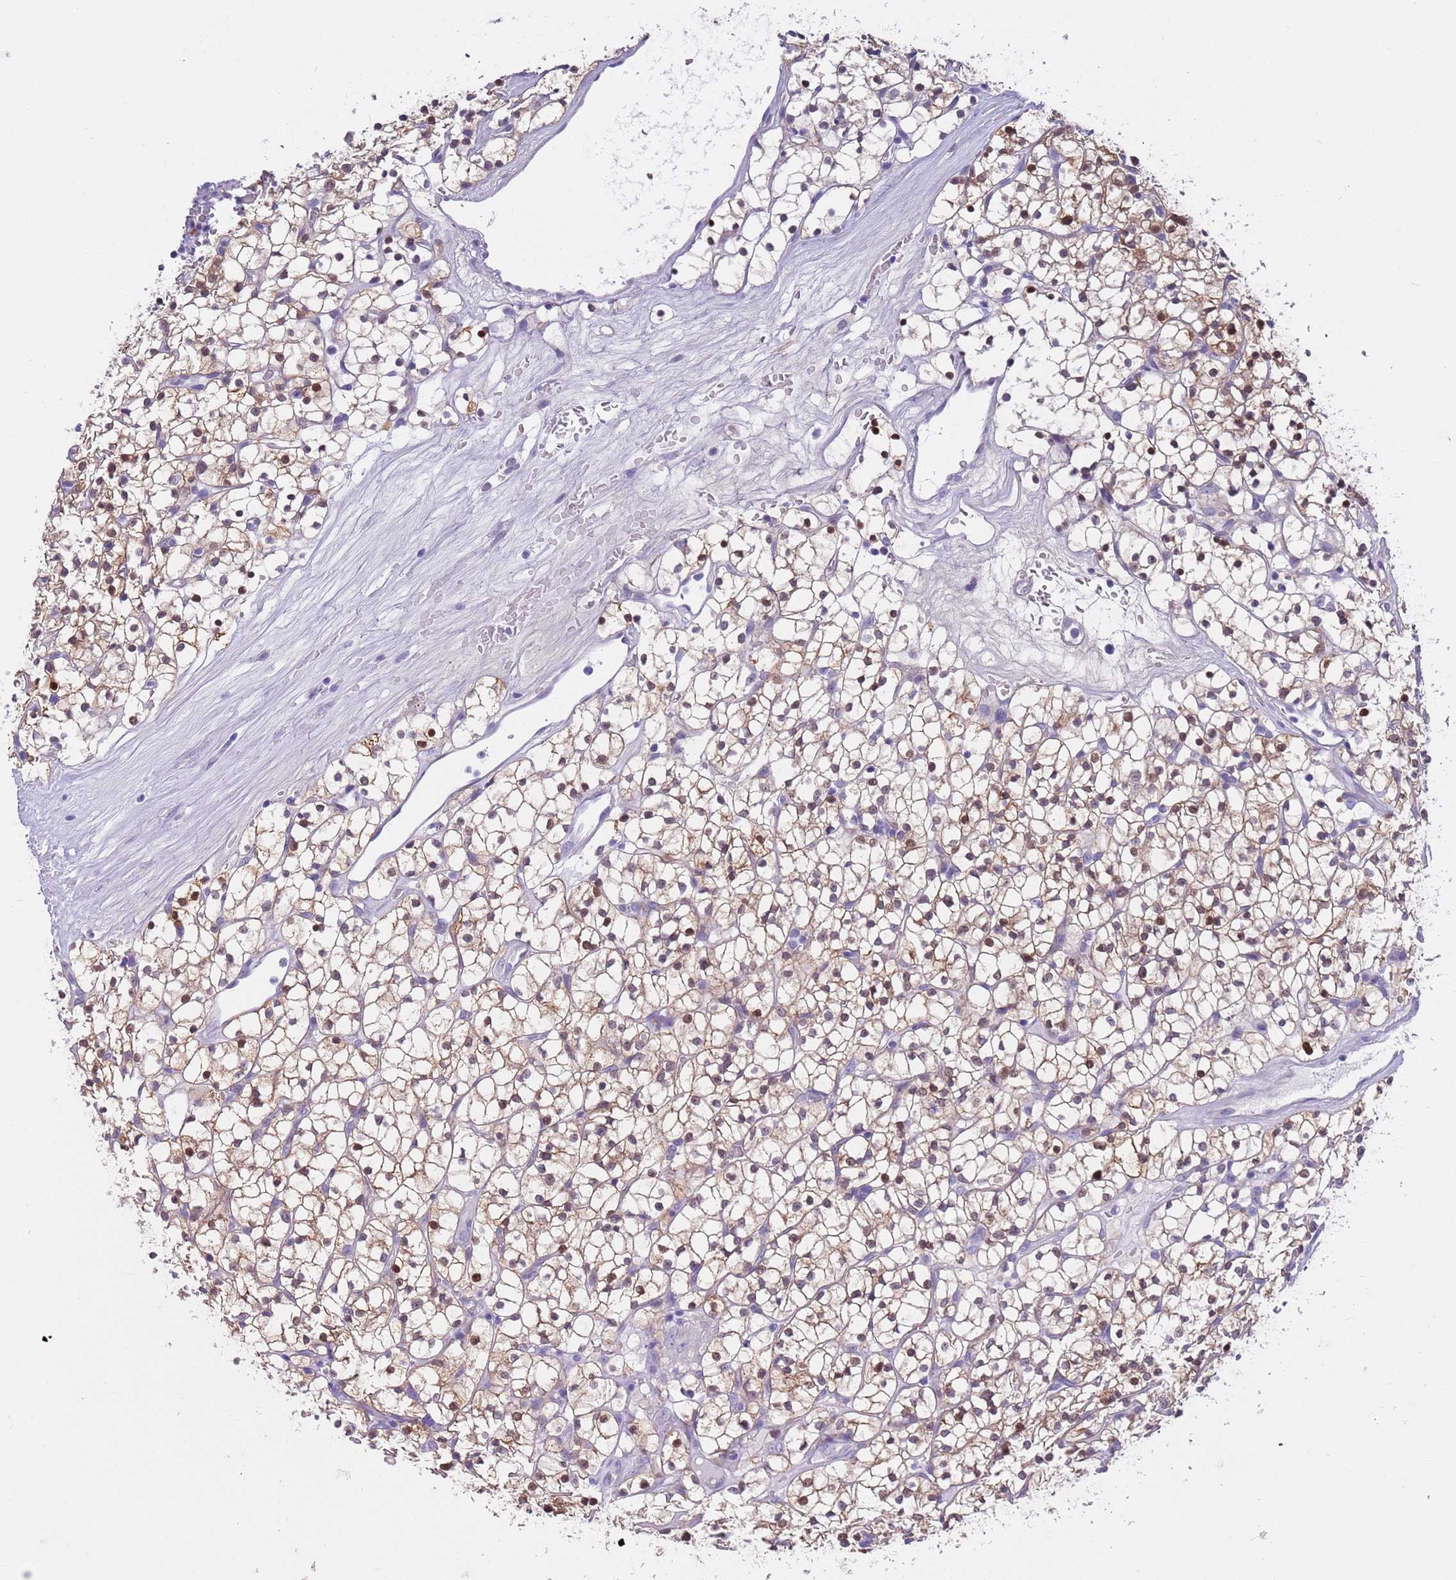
{"staining": {"intensity": "moderate", "quantity": "25%-75%", "location": "cytoplasmic/membranous,nuclear"}, "tissue": "renal cancer", "cell_type": "Tumor cells", "image_type": "cancer", "snomed": [{"axis": "morphology", "description": "Adenocarcinoma, NOS"}, {"axis": "topography", "description": "Kidney"}], "caption": "Tumor cells display medium levels of moderate cytoplasmic/membranous and nuclear staining in approximately 25%-75% of cells in human renal cancer. Immunohistochemistry (ihc) stains the protein in brown and the nuclei are stained blue.", "gene": "BRMS1L", "patient": {"sex": "female", "age": 64}}